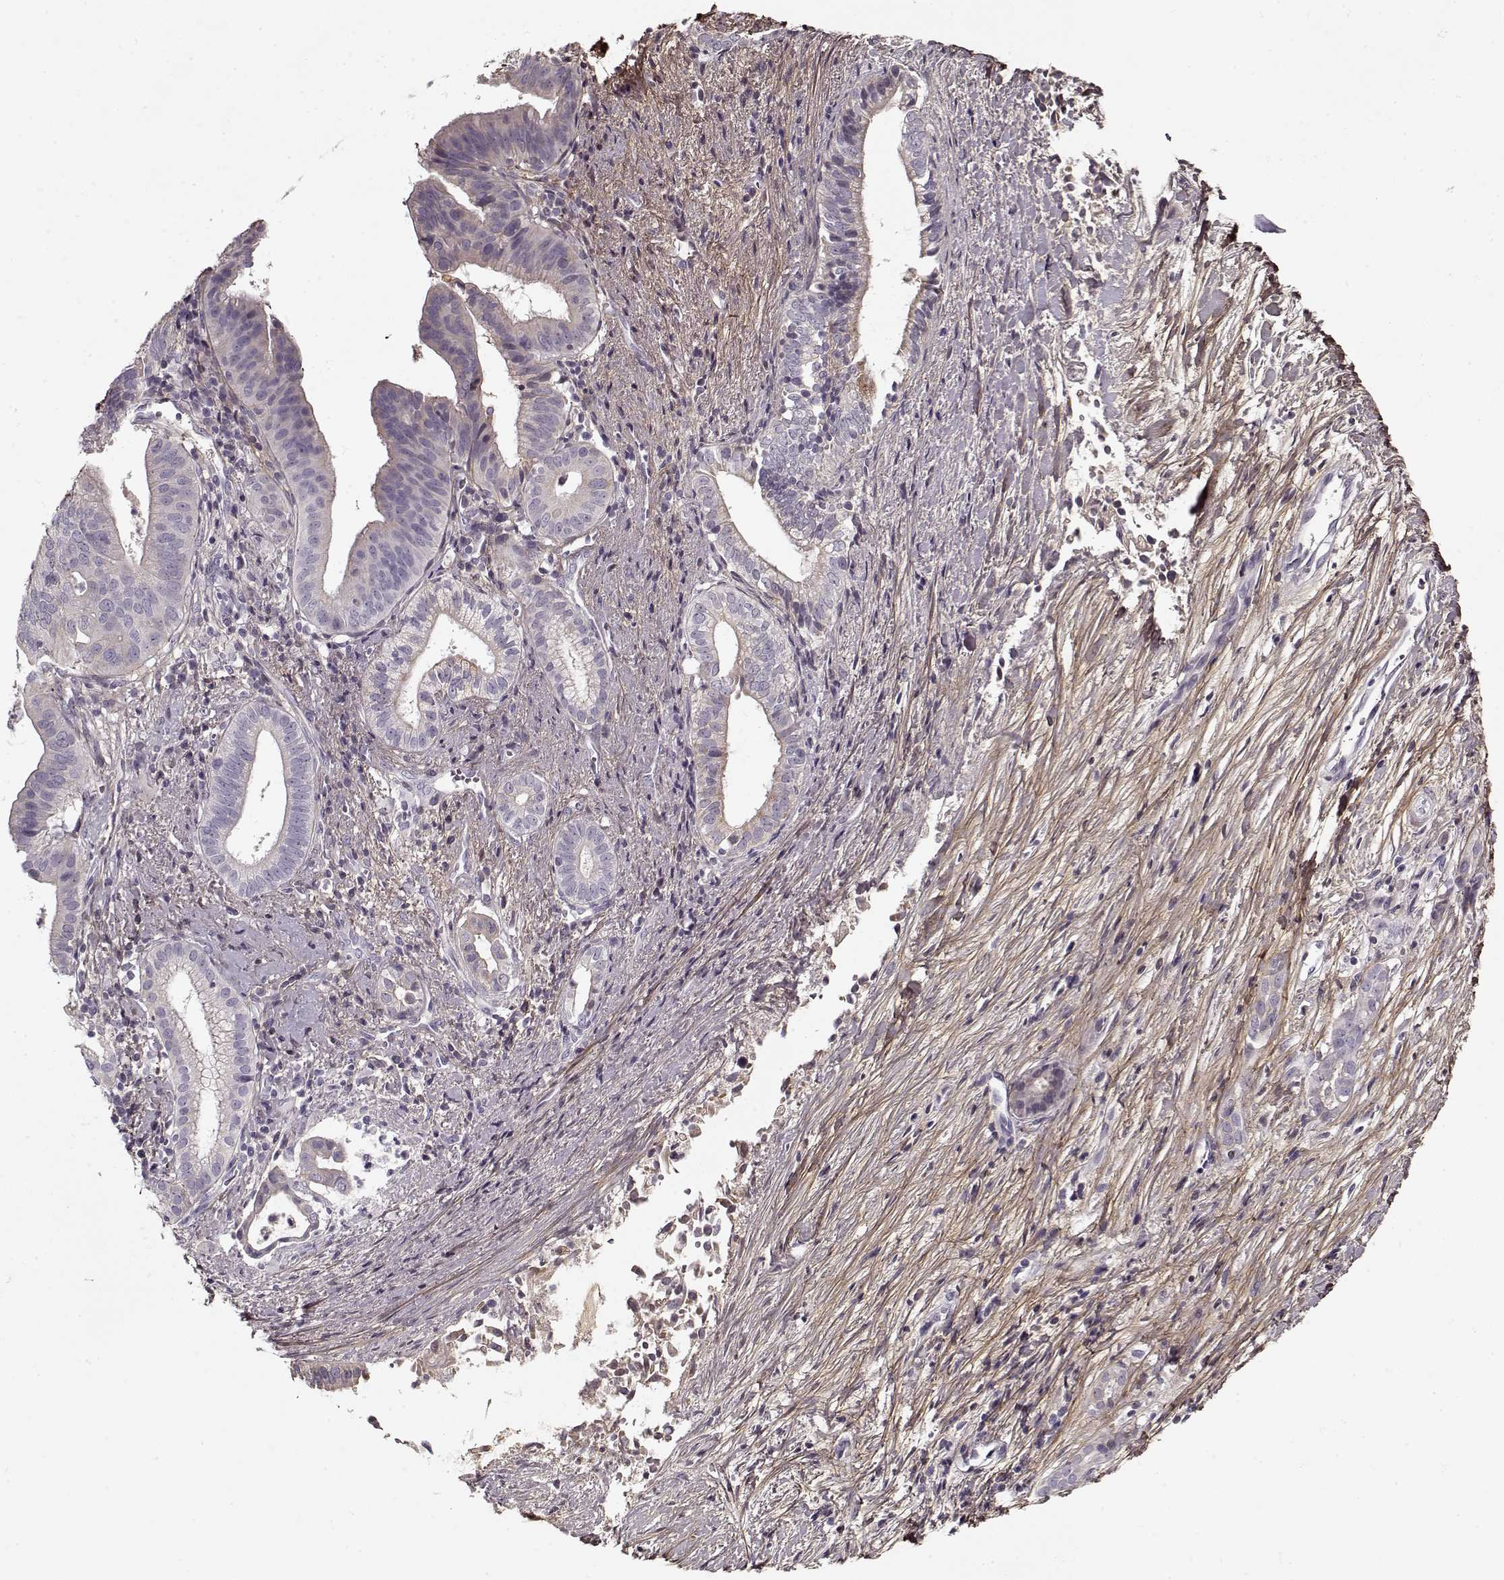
{"staining": {"intensity": "negative", "quantity": "none", "location": "none"}, "tissue": "pancreatic cancer", "cell_type": "Tumor cells", "image_type": "cancer", "snomed": [{"axis": "morphology", "description": "Adenocarcinoma, NOS"}, {"axis": "topography", "description": "Pancreas"}], "caption": "The image reveals no staining of tumor cells in pancreatic adenocarcinoma. The staining is performed using DAB (3,3'-diaminobenzidine) brown chromogen with nuclei counter-stained in using hematoxylin.", "gene": "LUM", "patient": {"sex": "male", "age": 61}}